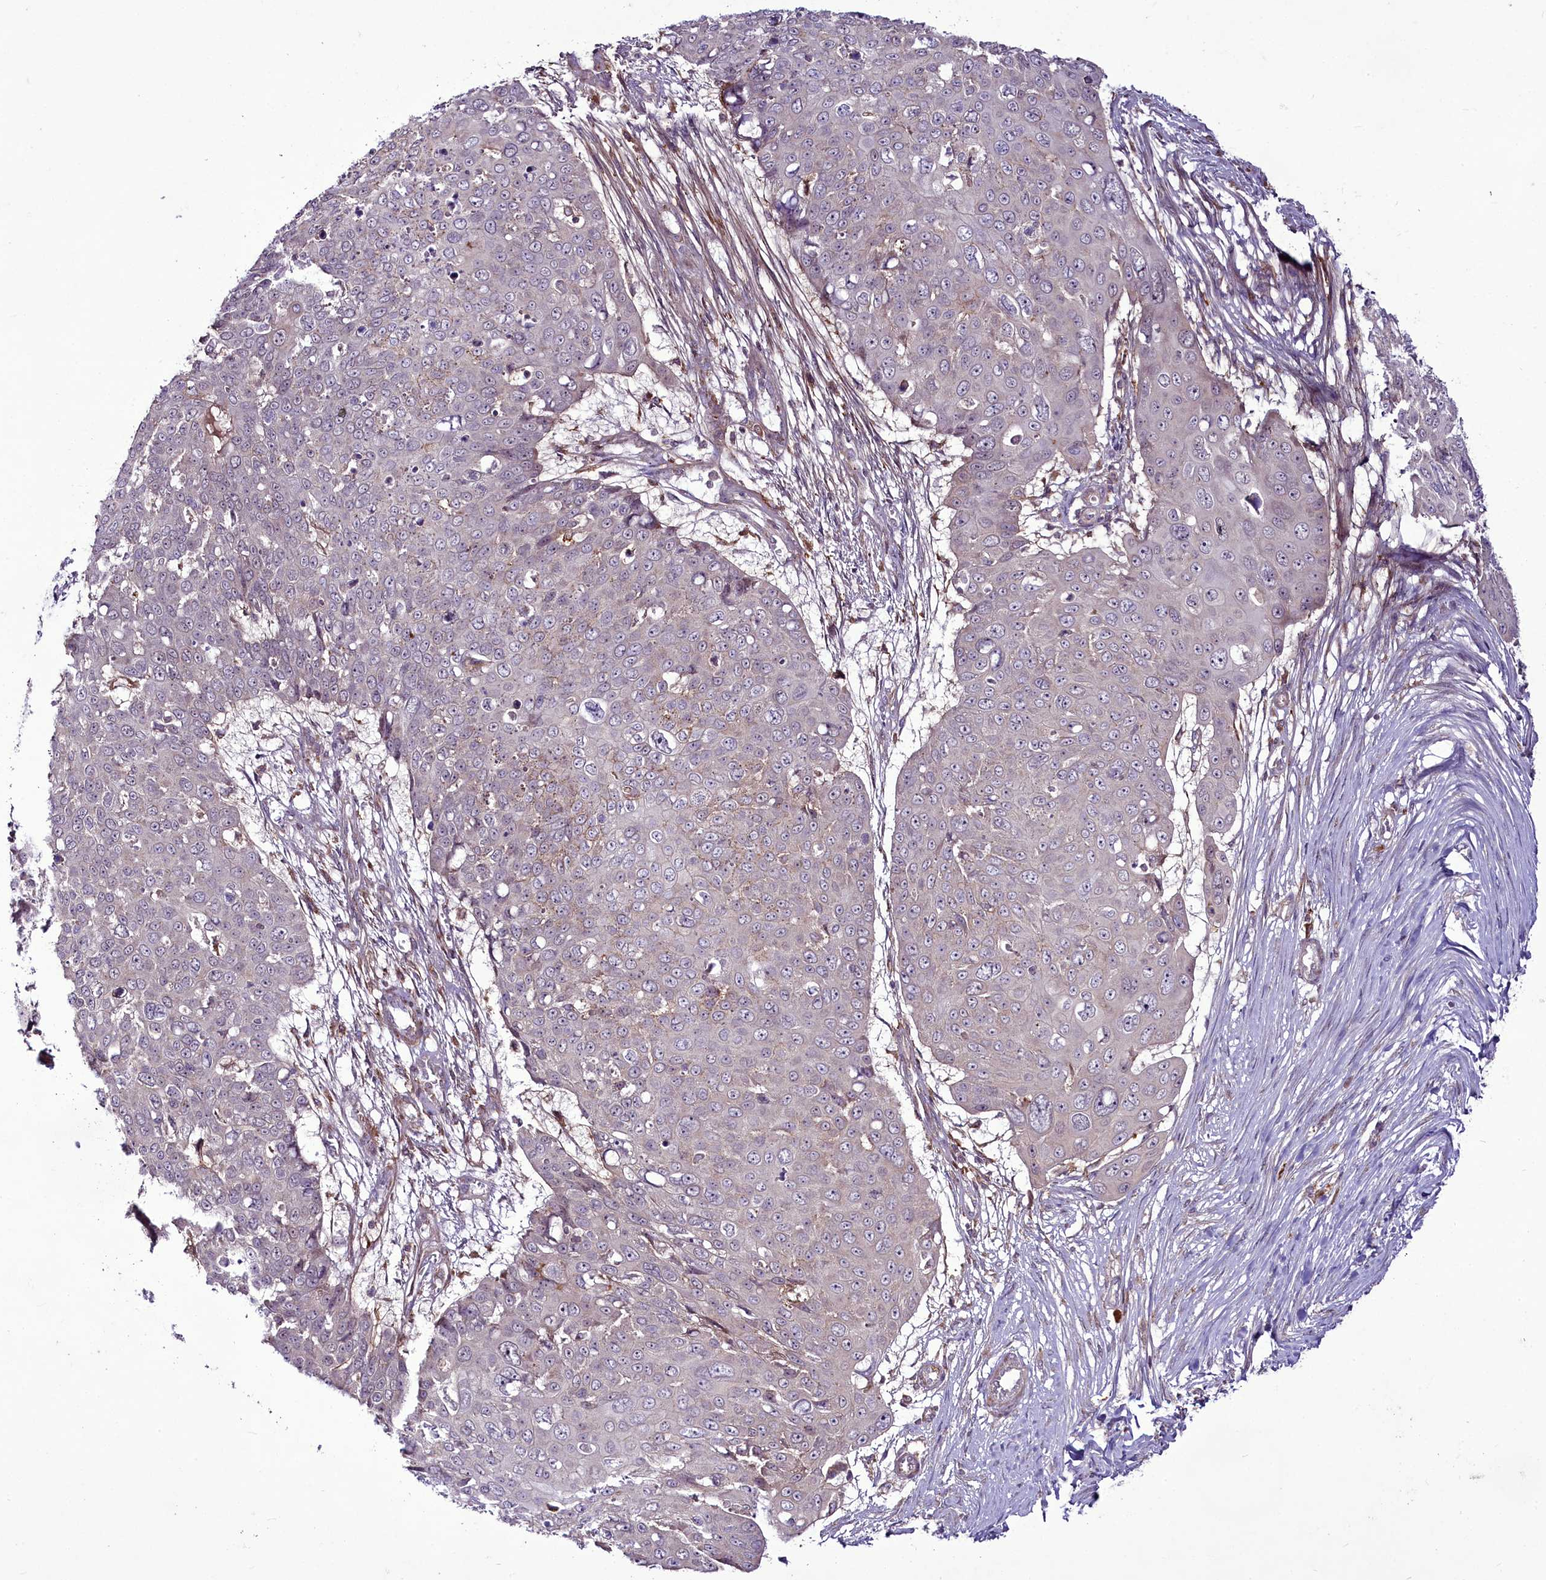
{"staining": {"intensity": "negative", "quantity": "none", "location": "none"}, "tissue": "skin cancer", "cell_type": "Tumor cells", "image_type": "cancer", "snomed": [{"axis": "morphology", "description": "Squamous cell carcinoma, NOS"}, {"axis": "topography", "description": "Skin"}], "caption": "Skin cancer was stained to show a protein in brown. There is no significant staining in tumor cells. (DAB immunohistochemistry with hematoxylin counter stain).", "gene": "RSBN1", "patient": {"sex": "male", "age": 71}}